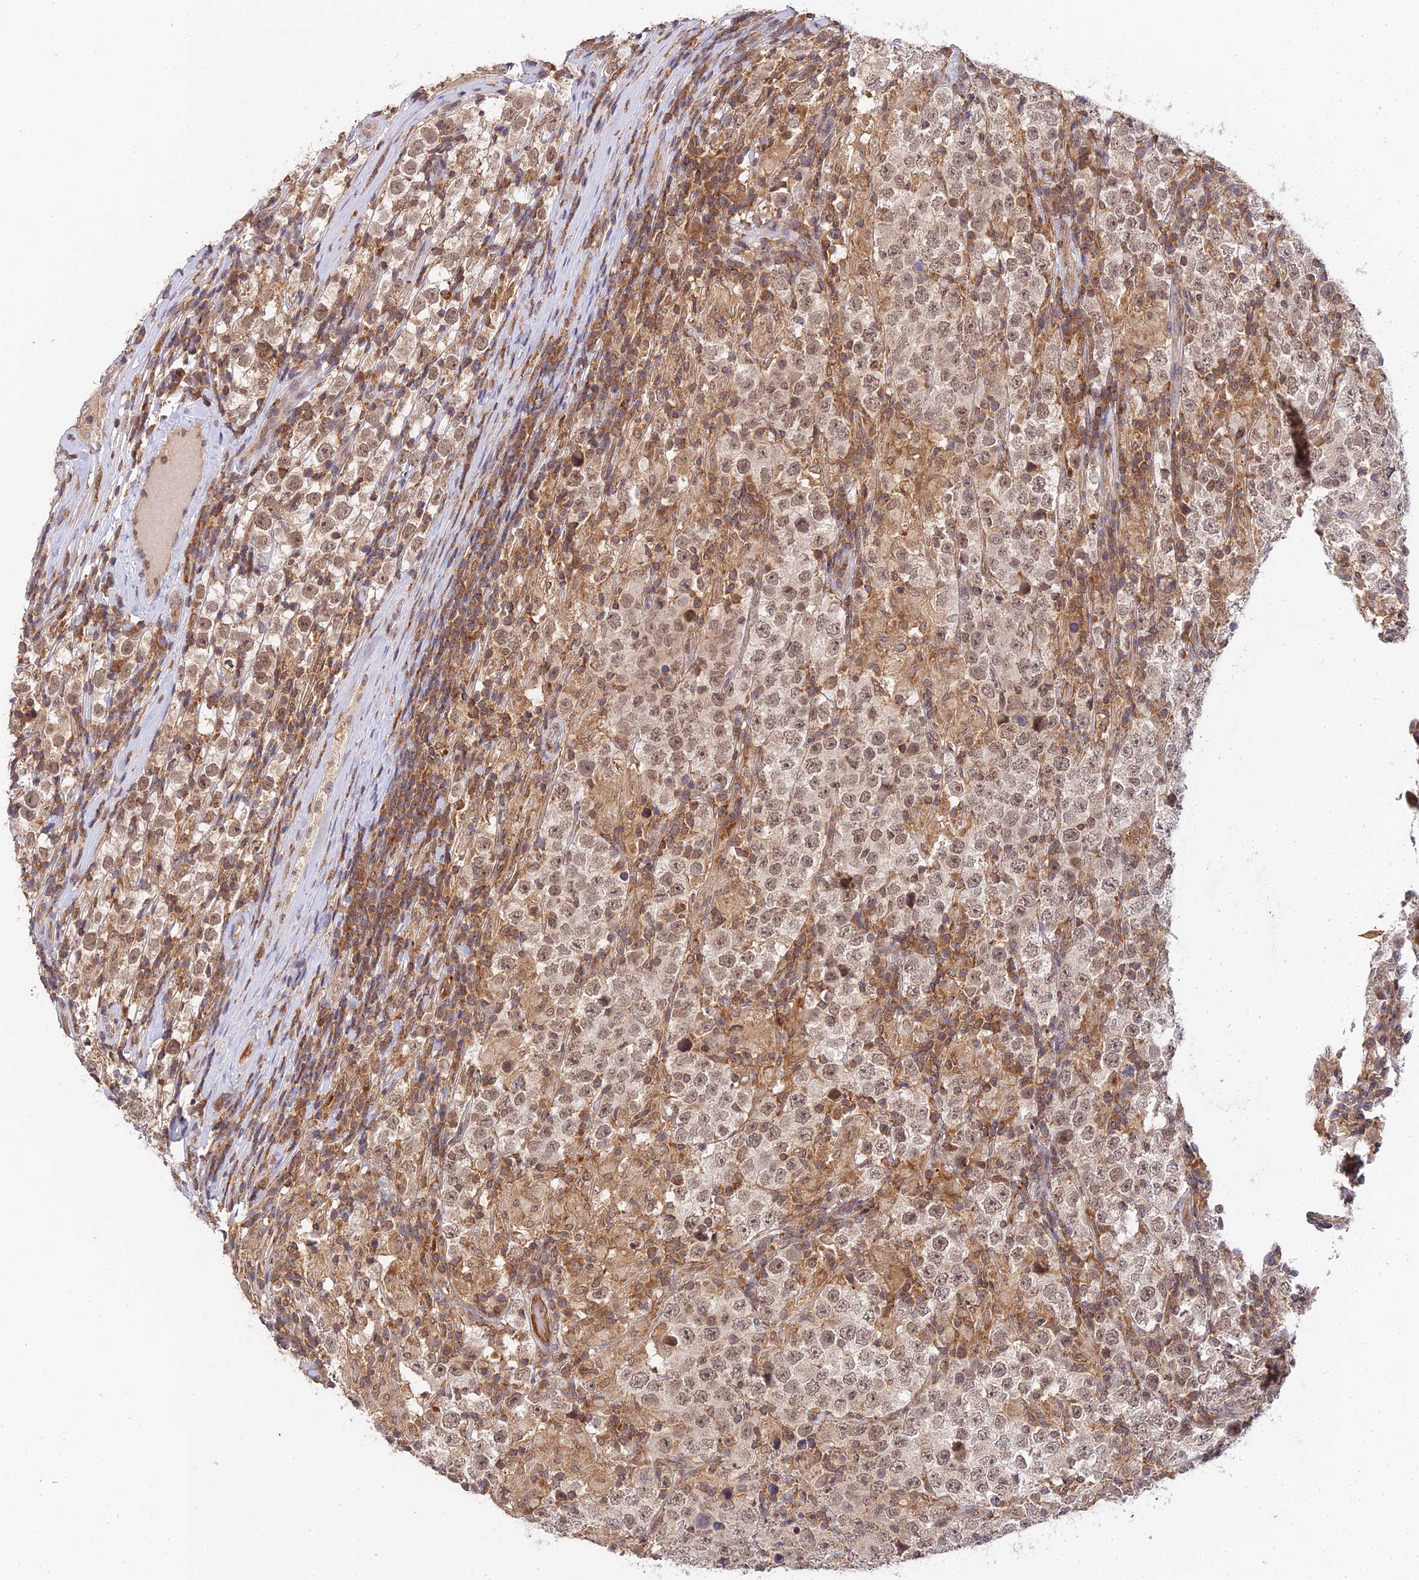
{"staining": {"intensity": "moderate", "quantity": ">75%", "location": "nuclear"}, "tissue": "testis cancer", "cell_type": "Tumor cells", "image_type": "cancer", "snomed": [{"axis": "morphology", "description": "Normal tissue, NOS"}, {"axis": "morphology", "description": "Urothelial carcinoma, High grade"}, {"axis": "morphology", "description": "Seminoma, NOS"}, {"axis": "morphology", "description": "Carcinoma, Embryonal, NOS"}, {"axis": "topography", "description": "Urinary bladder"}, {"axis": "topography", "description": "Testis"}], "caption": "Immunohistochemistry (IHC) photomicrograph of high-grade urothelial carcinoma (testis) stained for a protein (brown), which demonstrates medium levels of moderate nuclear staining in about >75% of tumor cells.", "gene": "TPRX1", "patient": {"sex": "male", "age": 41}}